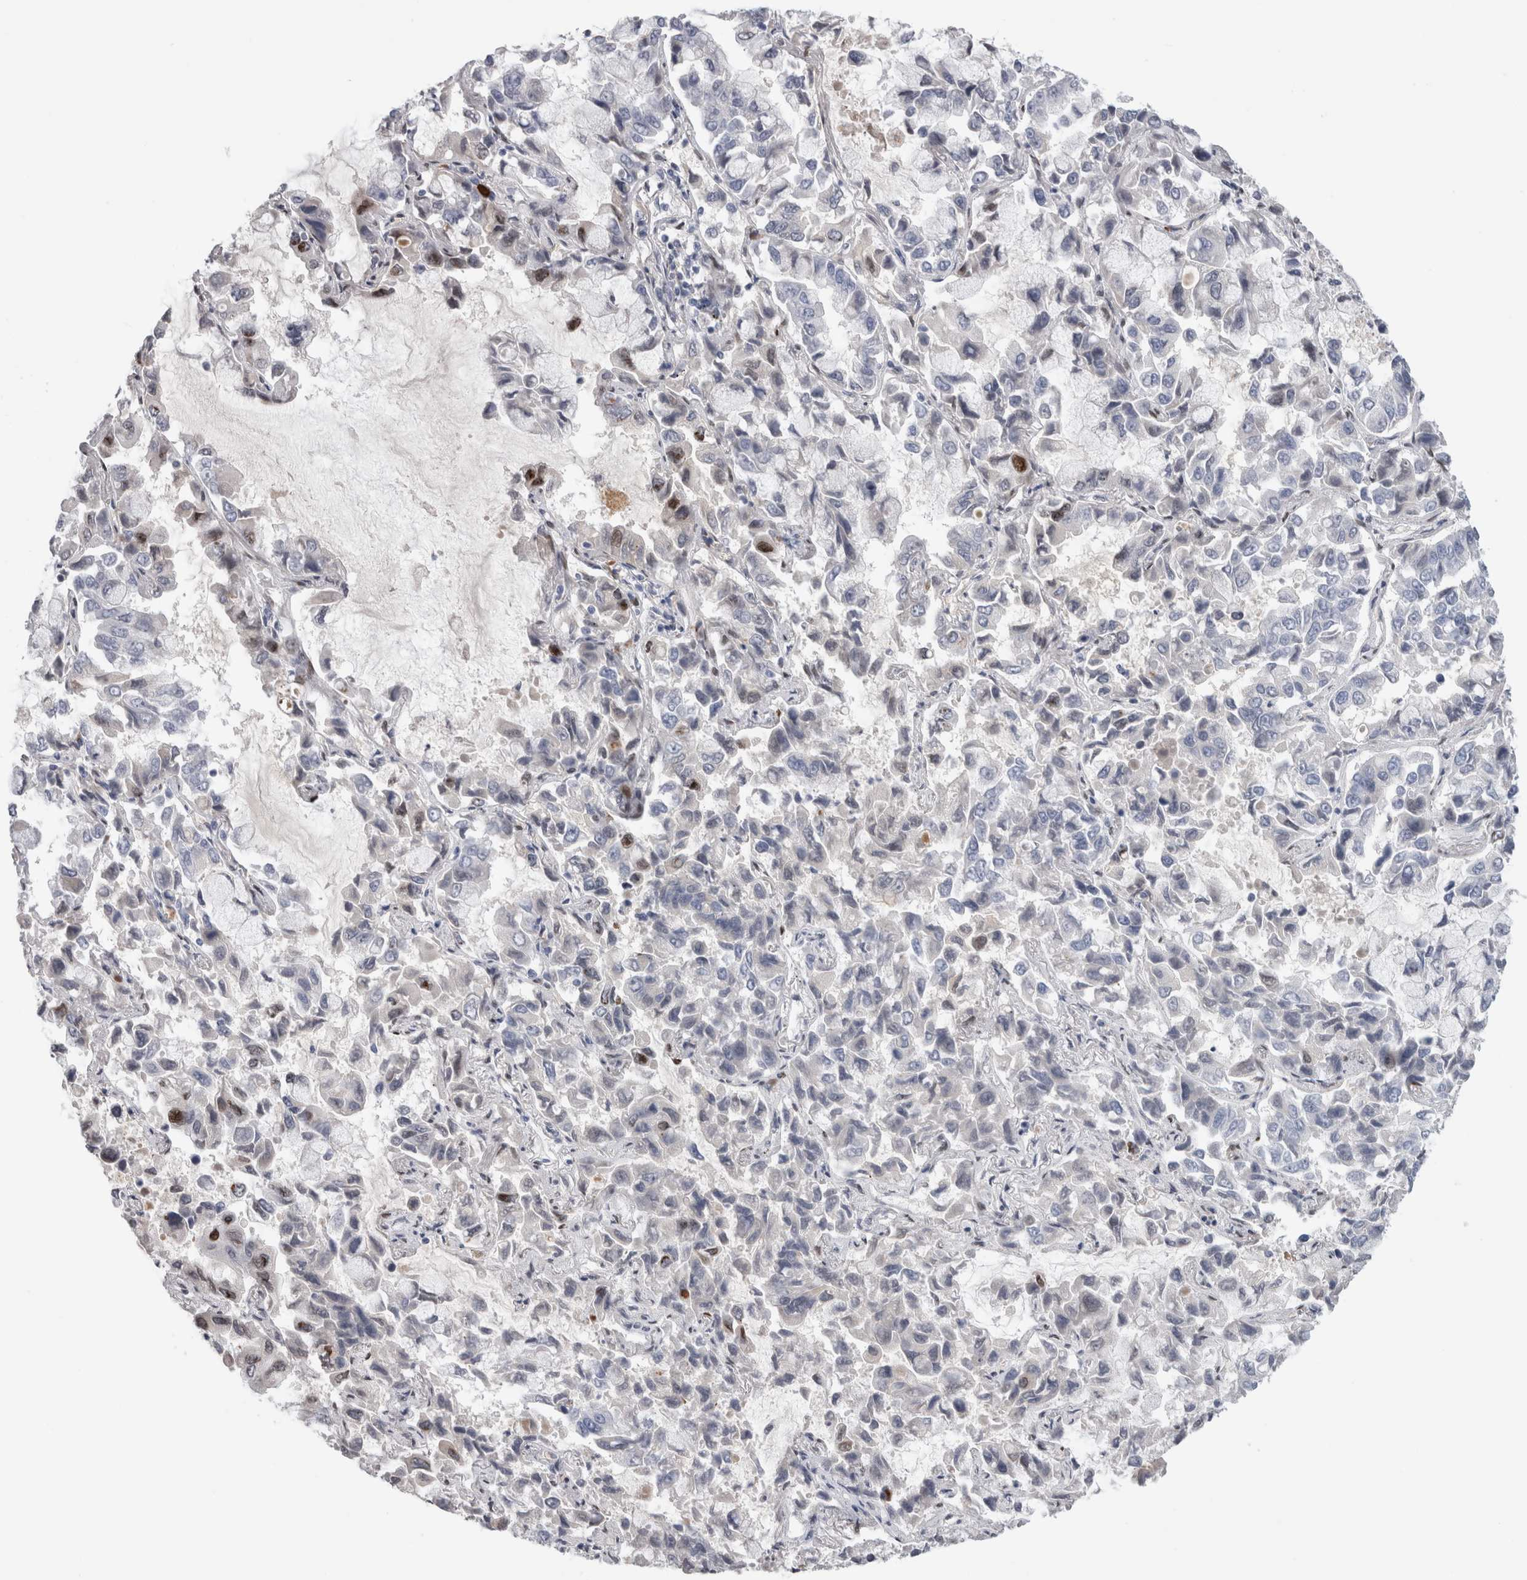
{"staining": {"intensity": "moderate", "quantity": "<25%", "location": "nuclear"}, "tissue": "lung cancer", "cell_type": "Tumor cells", "image_type": "cancer", "snomed": [{"axis": "morphology", "description": "Adenocarcinoma, NOS"}, {"axis": "topography", "description": "Lung"}], "caption": "Moderate nuclear positivity is appreciated in approximately <25% of tumor cells in lung cancer (adenocarcinoma).", "gene": "DMTN", "patient": {"sex": "male", "age": 64}}